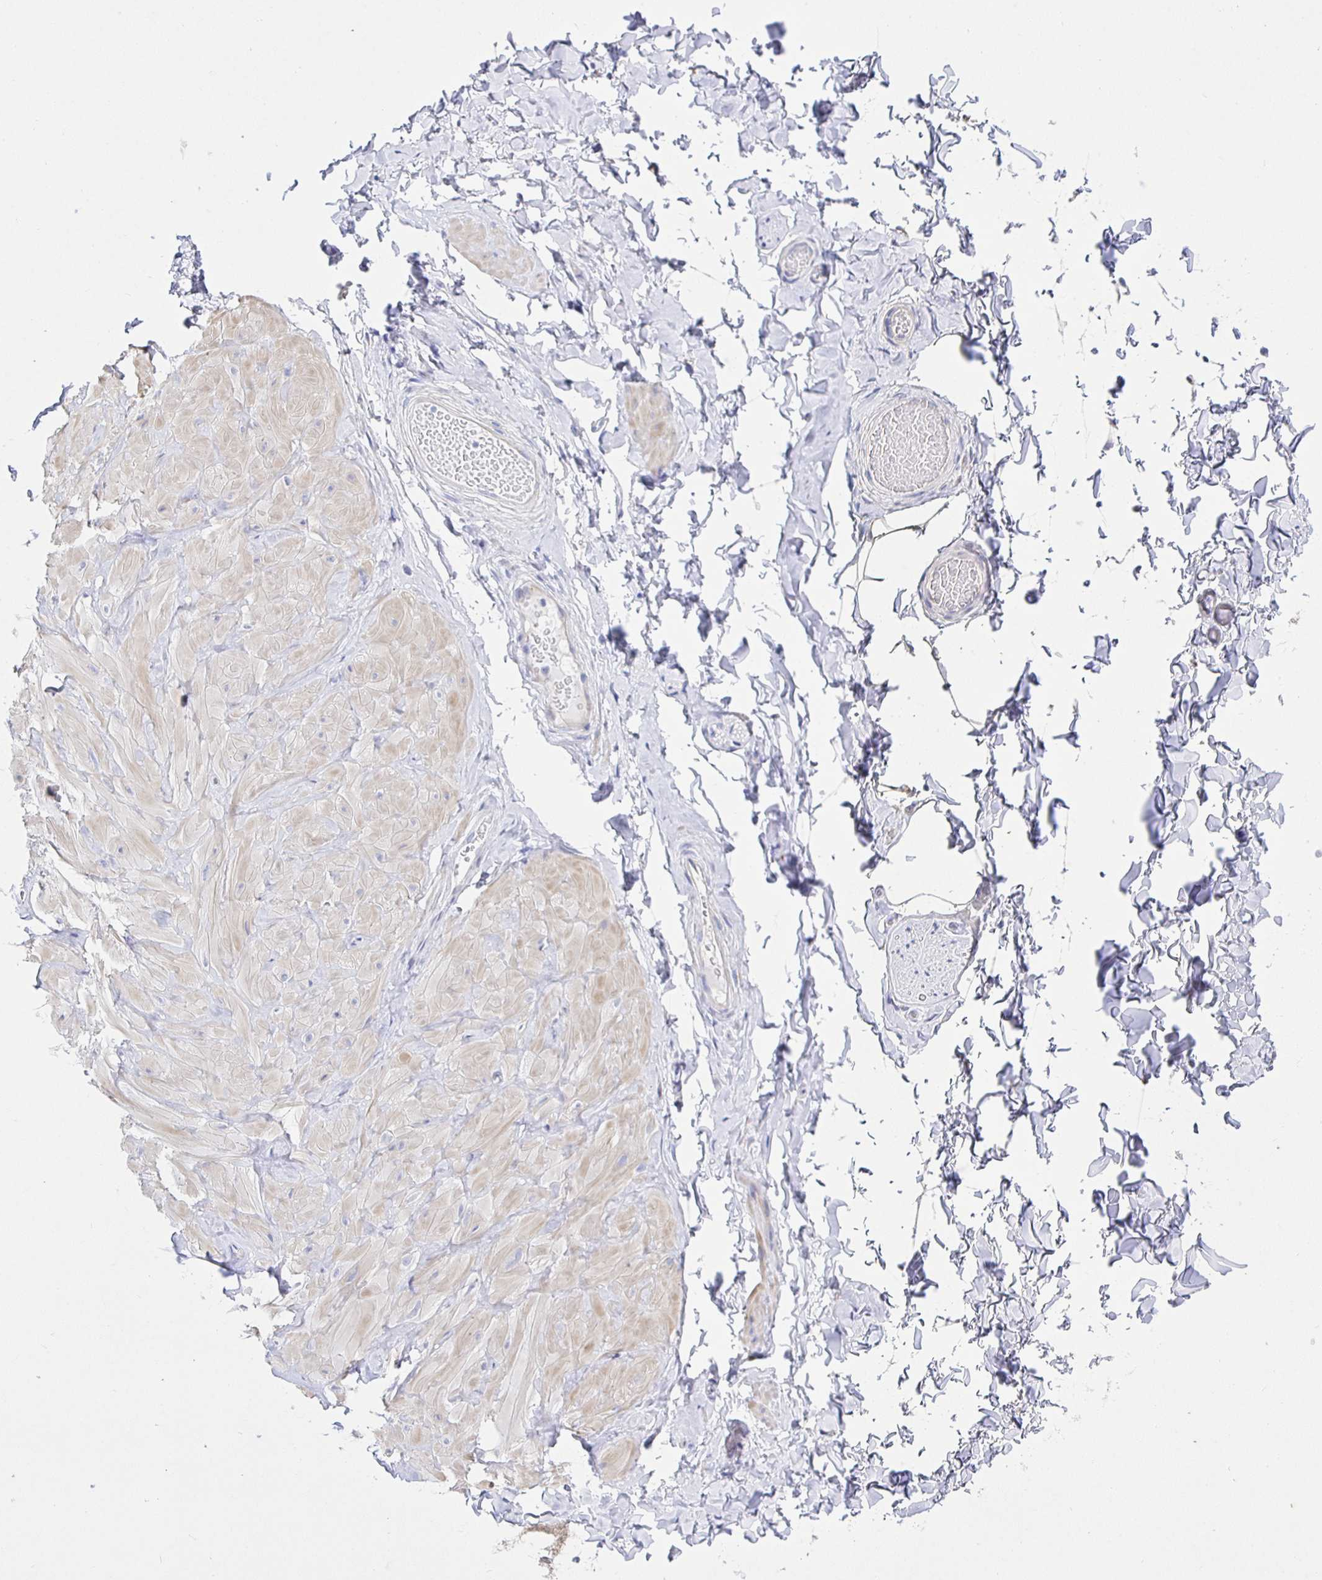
{"staining": {"intensity": "negative", "quantity": "none", "location": "none"}, "tissue": "adipose tissue", "cell_type": "Adipocytes", "image_type": "normal", "snomed": [{"axis": "morphology", "description": "Normal tissue, NOS"}, {"axis": "topography", "description": "Soft tissue"}, {"axis": "topography", "description": "Adipose tissue"}, {"axis": "topography", "description": "Vascular tissue"}, {"axis": "topography", "description": "Peripheral nerve tissue"}], "caption": "DAB (3,3'-diaminobenzidine) immunohistochemical staining of normal human adipose tissue demonstrates no significant expression in adipocytes. (DAB (3,3'-diaminobenzidine) immunohistochemistry visualized using brightfield microscopy, high magnification).", "gene": "HSPA4L", "patient": {"sex": "male", "age": 29}}